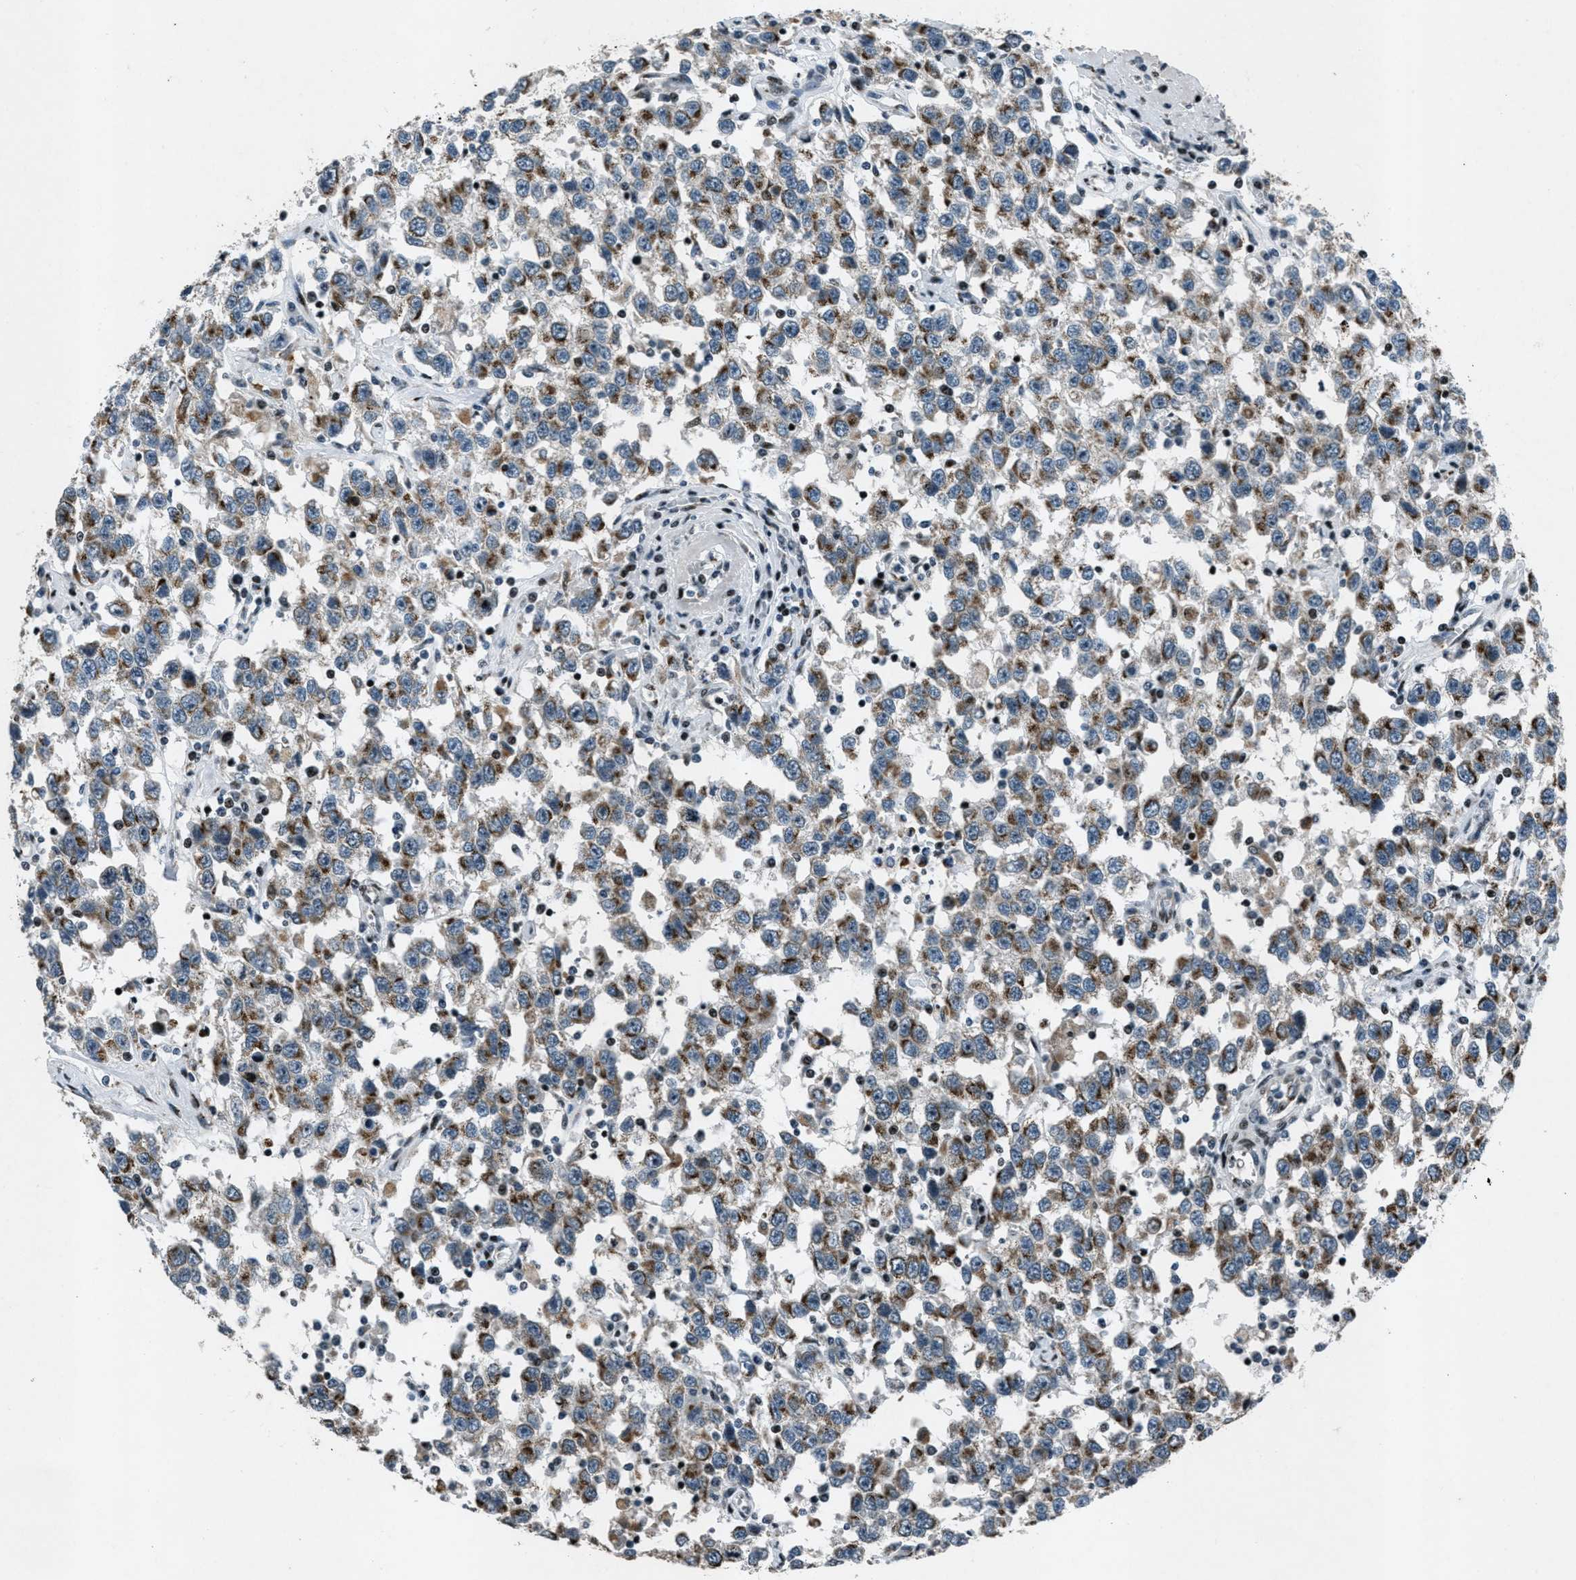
{"staining": {"intensity": "moderate", "quantity": ">75%", "location": "cytoplasmic/membranous"}, "tissue": "testis cancer", "cell_type": "Tumor cells", "image_type": "cancer", "snomed": [{"axis": "morphology", "description": "Seminoma, NOS"}, {"axis": "topography", "description": "Testis"}], "caption": "DAB immunohistochemical staining of human testis cancer demonstrates moderate cytoplasmic/membranous protein expression in about >75% of tumor cells. (DAB (3,3'-diaminobenzidine) IHC with brightfield microscopy, high magnification).", "gene": "GPC6", "patient": {"sex": "male", "age": 41}}